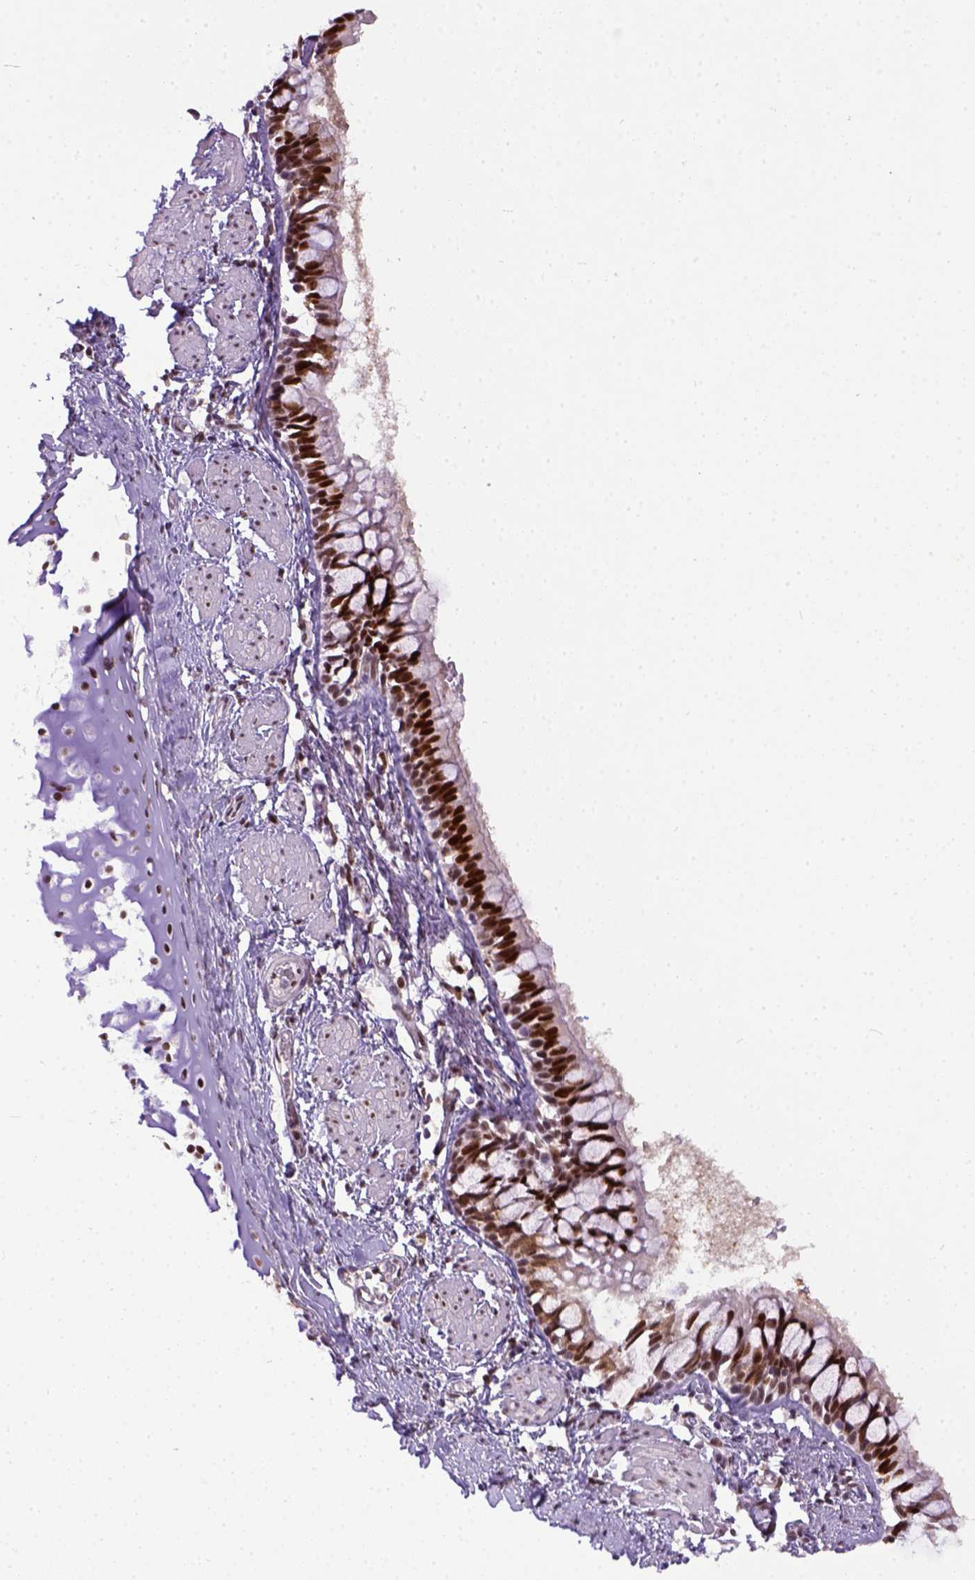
{"staining": {"intensity": "strong", "quantity": ">75%", "location": "nuclear"}, "tissue": "bronchus", "cell_type": "Respiratory epithelial cells", "image_type": "normal", "snomed": [{"axis": "morphology", "description": "Normal tissue, NOS"}, {"axis": "topography", "description": "Bronchus"}], "caption": "About >75% of respiratory epithelial cells in normal human bronchus display strong nuclear protein expression as visualized by brown immunohistochemical staining.", "gene": "ERCC1", "patient": {"sex": "male", "age": 1}}